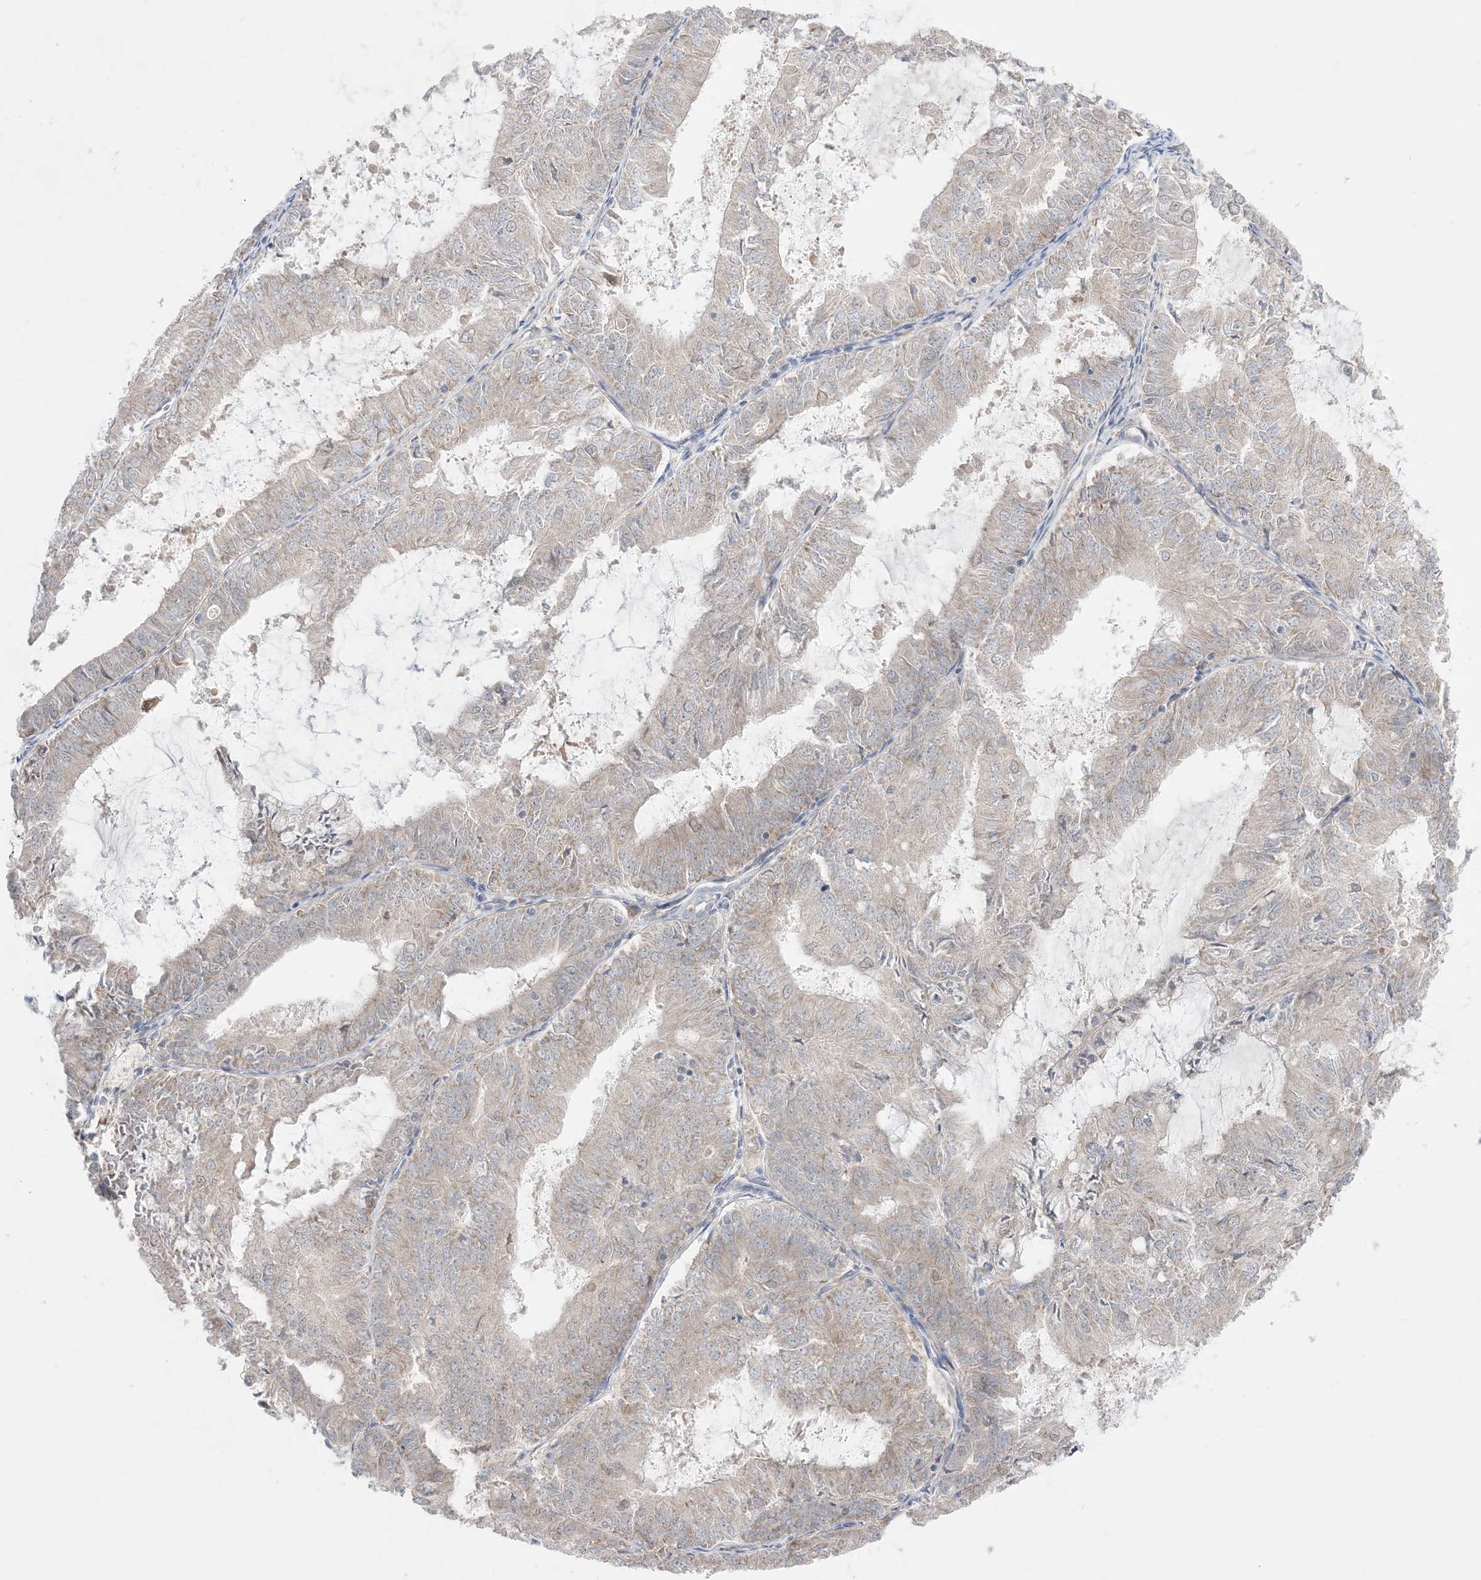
{"staining": {"intensity": "weak", "quantity": "25%-75%", "location": "cytoplasmic/membranous"}, "tissue": "endometrial cancer", "cell_type": "Tumor cells", "image_type": "cancer", "snomed": [{"axis": "morphology", "description": "Adenocarcinoma, NOS"}, {"axis": "topography", "description": "Endometrium"}], "caption": "Immunohistochemical staining of human endometrial cancer (adenocarcinoma) reveals weak cytoplasmic/membranous protein positivity in approximately 25%-75% of tumor cells.", "gene": "MMGT1", "patient": {"sex": "female", "age": 57}}